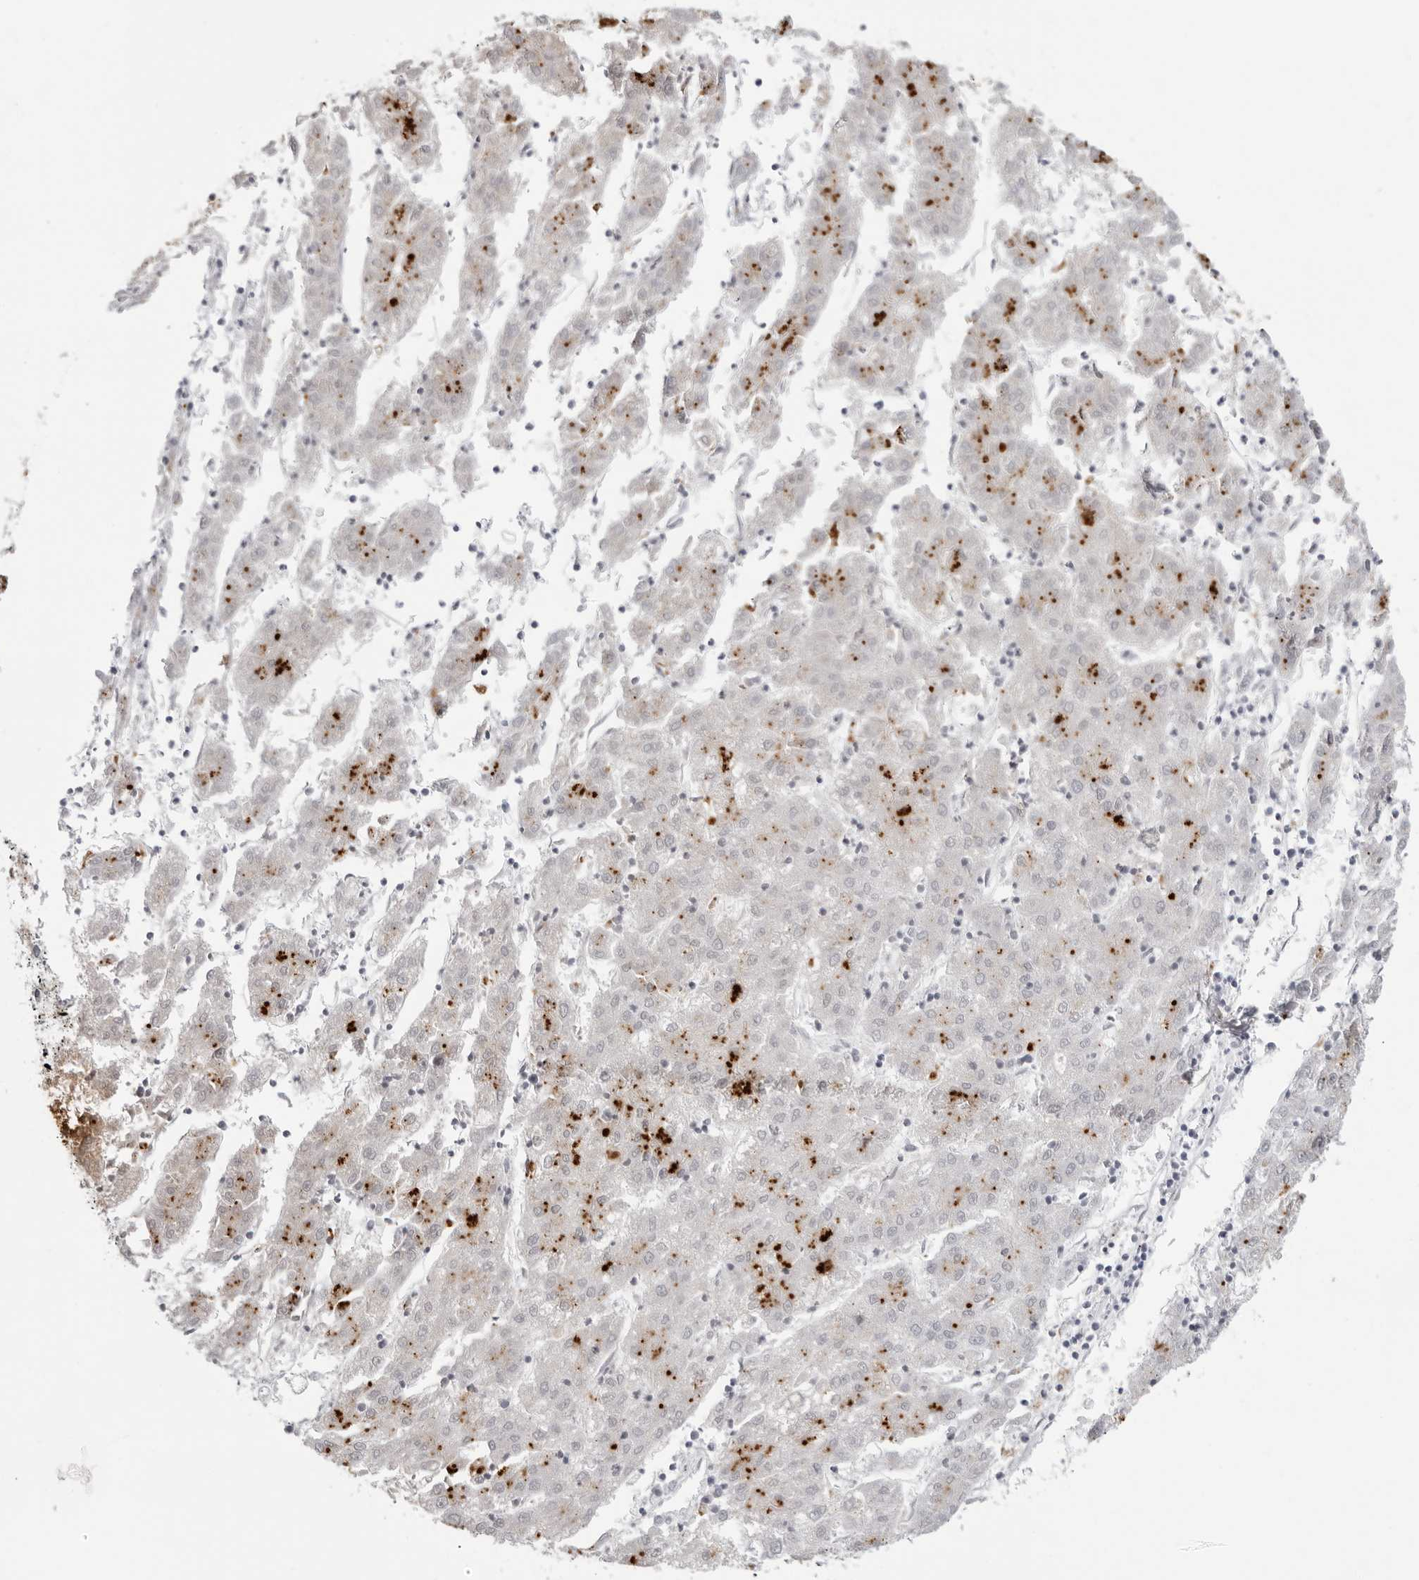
{"staining": {"intensity": "moderate", "quantity": "<25%", "location": "cytoplasmic/membranous"}, "tissue": "liver cancer", "cell_type": "Tumor cells", "image_type": "cancer", "snomed": [{"axis": "morphology", "description": "Carcinoma, Hepatocellular, NOS"}, {"axis": "topography", "description": "Liver"}], "caption": "Immunohistochemistry (DAB (3,3'-diaminobenzidine)) staining of human hepatocellular carcinoma (liver) reveals moderate cytoplasmic/membranous protein positivity in about <25% of tumor cells.", "gene": "IL25", "patient": {"sex": "male", "age": 72}}